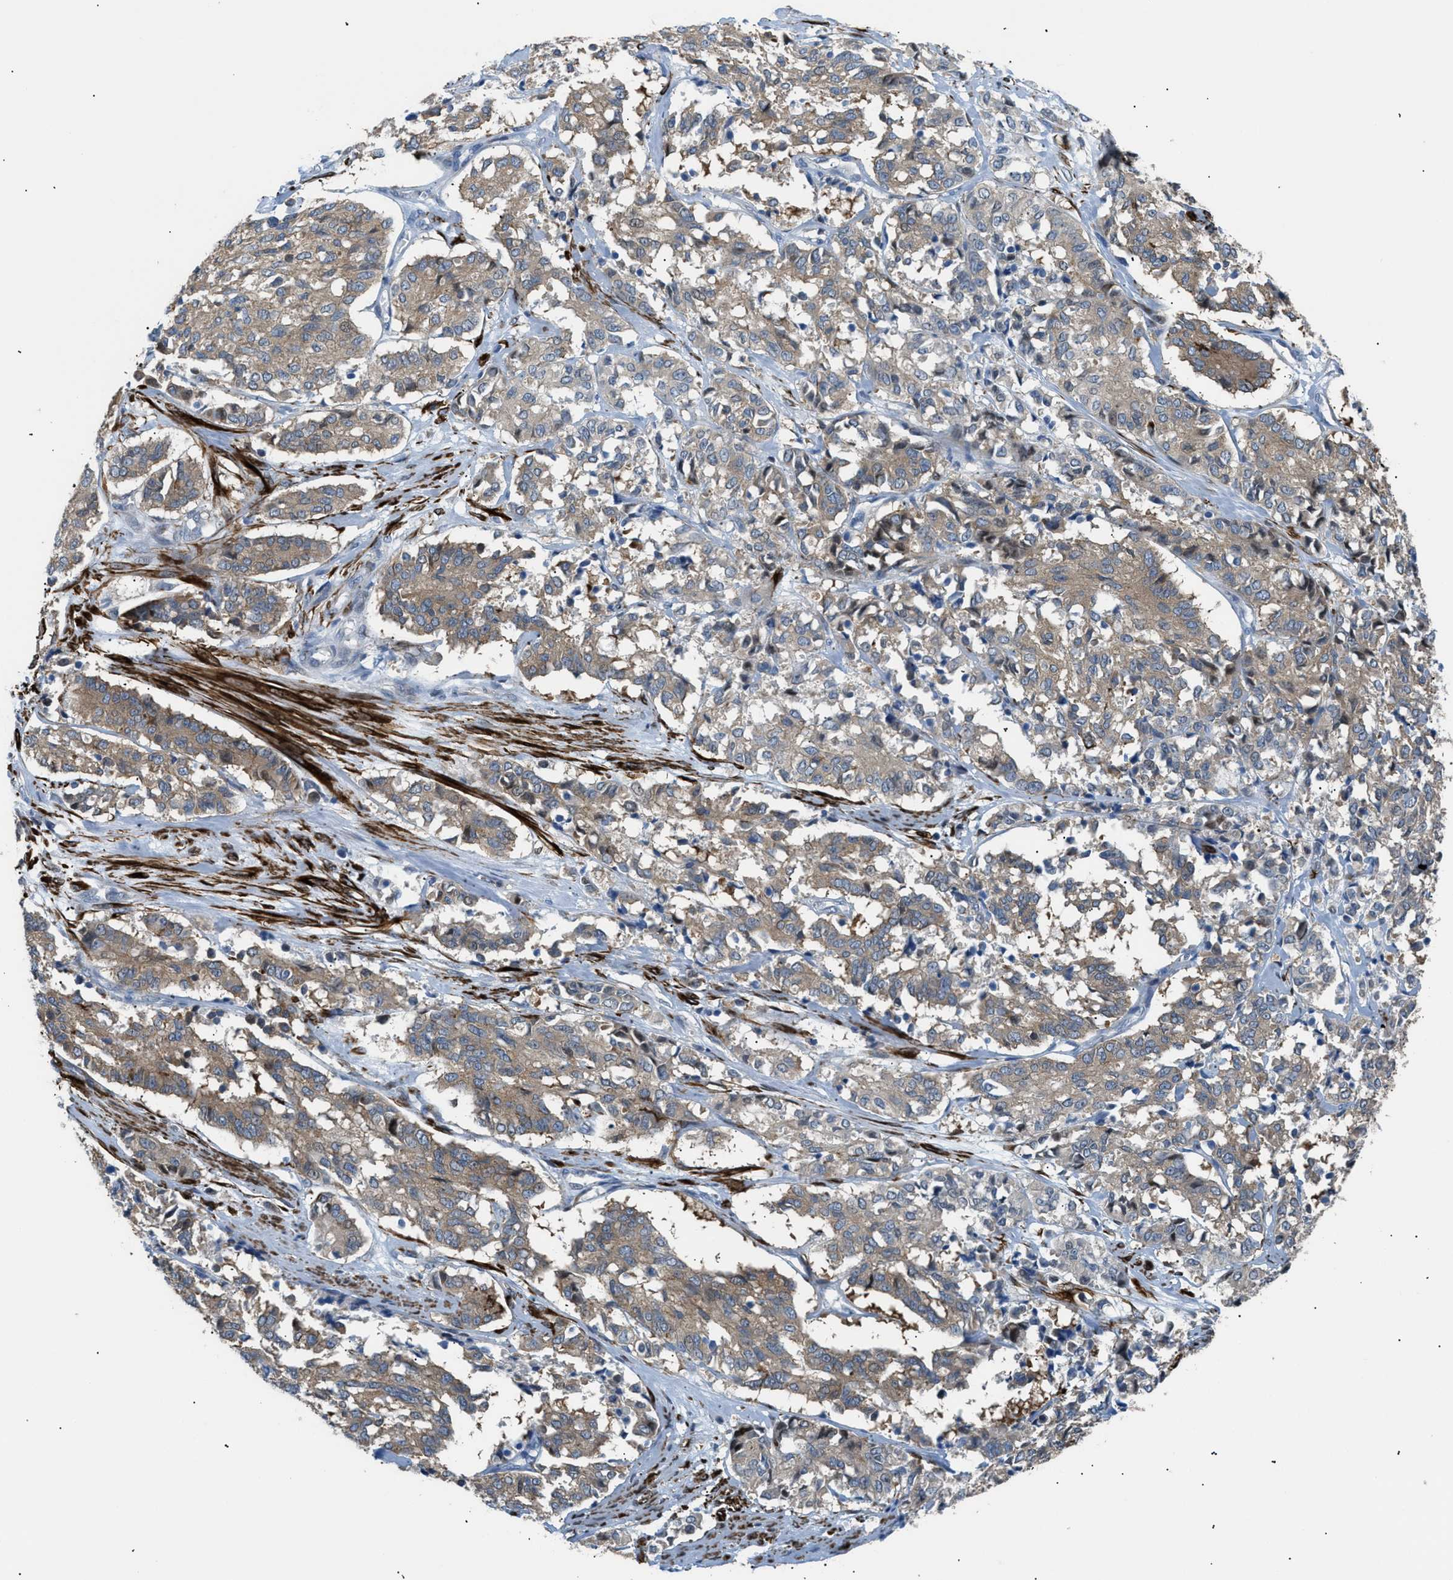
{"staining": {"intensity": "weak", "quantity": ">75%", "location": "cytoplasmic/membranous"}, "tissue": "cervical cancer", "cell_type": "Tumor cells", "image_type": "cancer", "snomed": [{"axis": "morphology", "description": "Squamous cell carcinoma, NOS"}, {"axis": "topography", "description": "Cervix"}], "caption": "Immunohistochemistry (IHC) histopathology image of neoplastic tissue: human cervical cancer (squamous cell carcinoma) stained using IHC reveals low levels of weak protein expression localized specifically in the cytoplasmic/membranous of tumor cells, appearing as a cytoplasmic/membranous brown color.", "gene": "ICA1", "patient": {"sex": "female", "age": 35}}